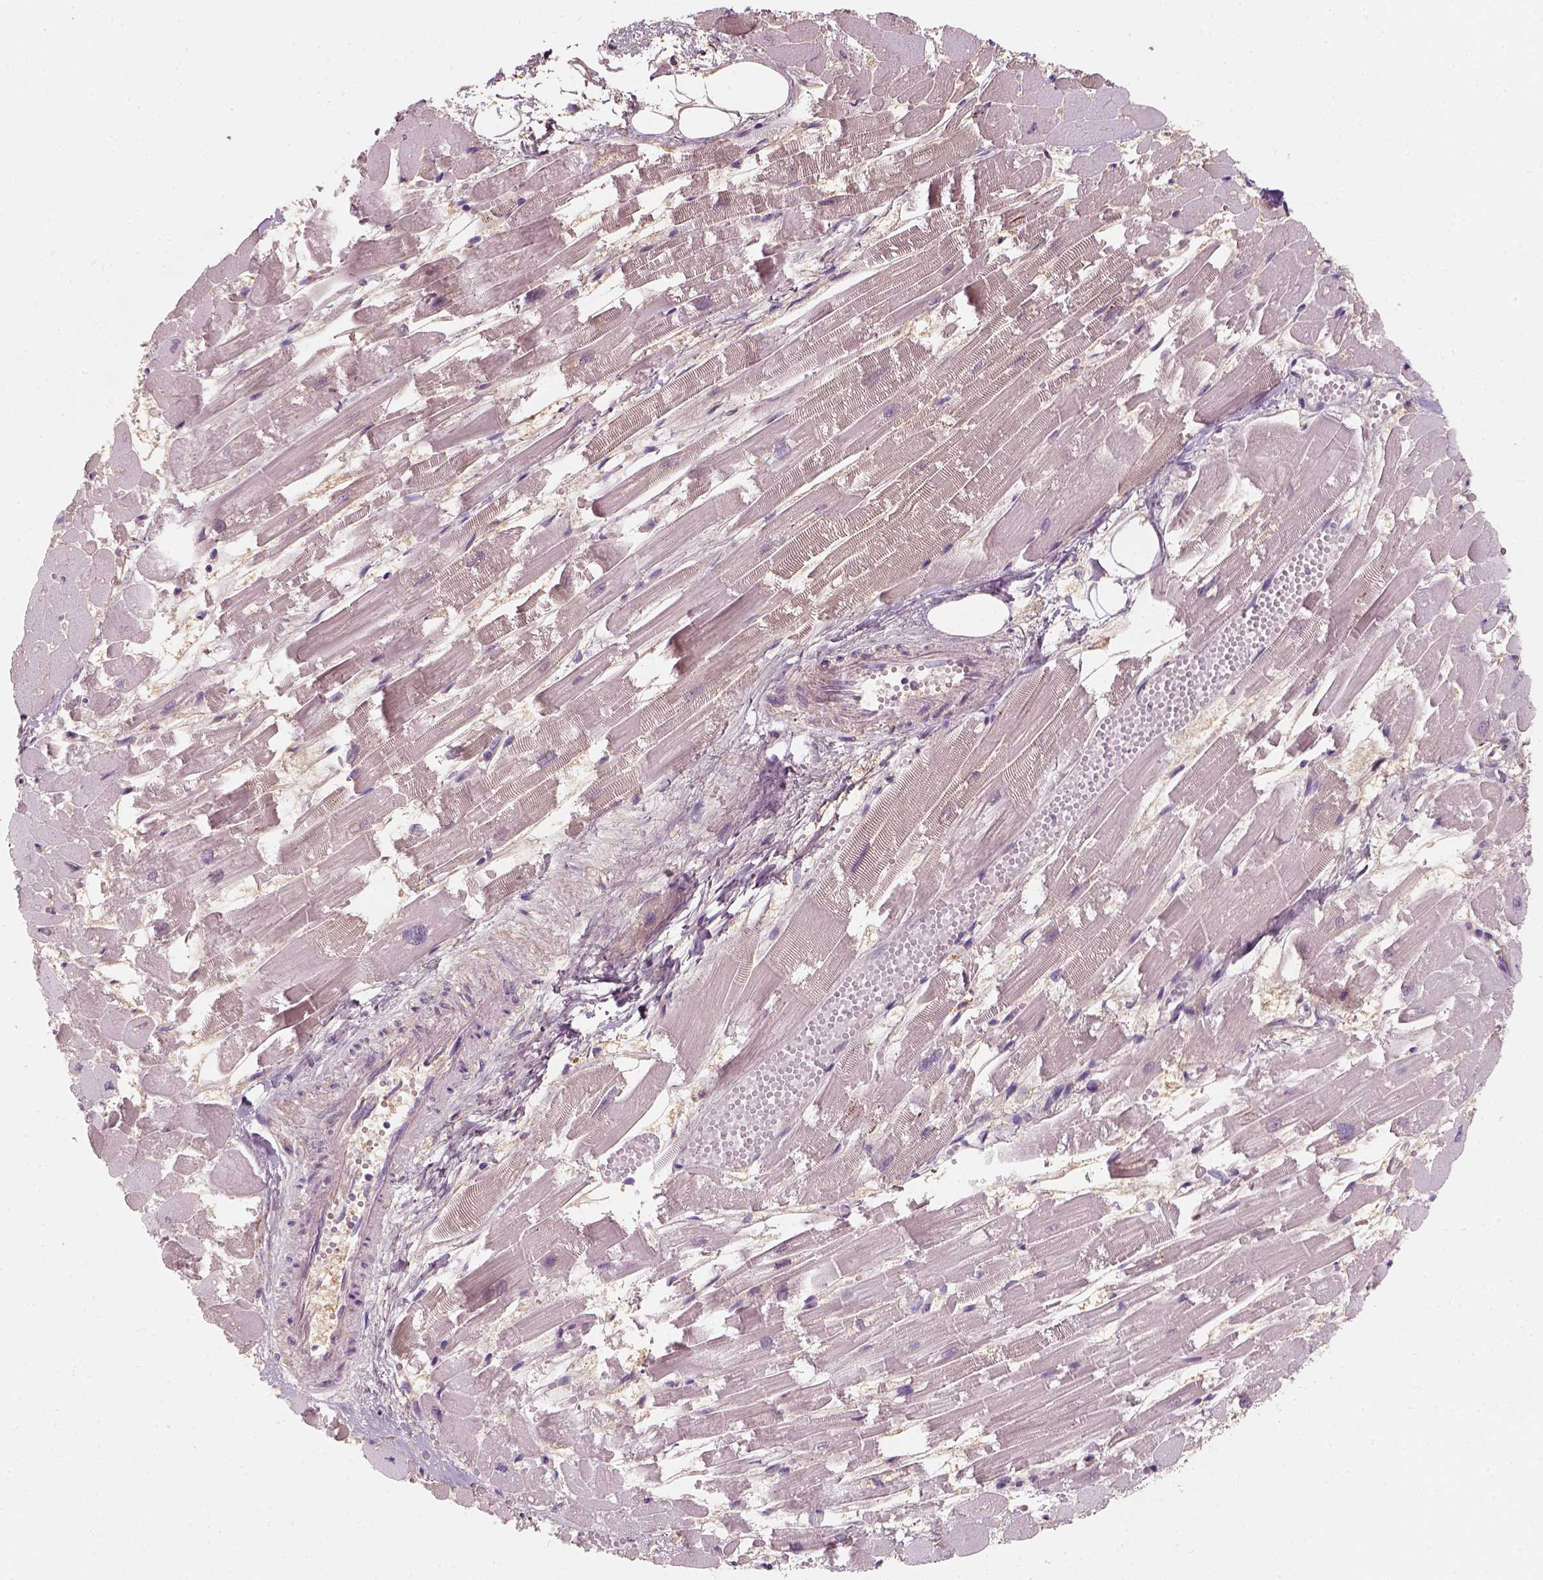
{"staining": {"intensity": "weak", "quantity": "25%-75%", "location": "cytoplasmic/membranous"}, "tissue": "heart muscle", "cell_type": "Cardiomyocytes", "image_type": "normal", "snomed": [{"axis": "morphology", "description": "Normal tissue, NOS"}, {"axis": "topography", "description": "Heart"}], "caption": "Human heart muscle stained with a brown dye reveals weak cytoplasmic/membranous positive positivity in about 25%-75% of cardiomyocytes.", "gene": "SQSTM1", "patient": {"sex": "female", "age": 52}}